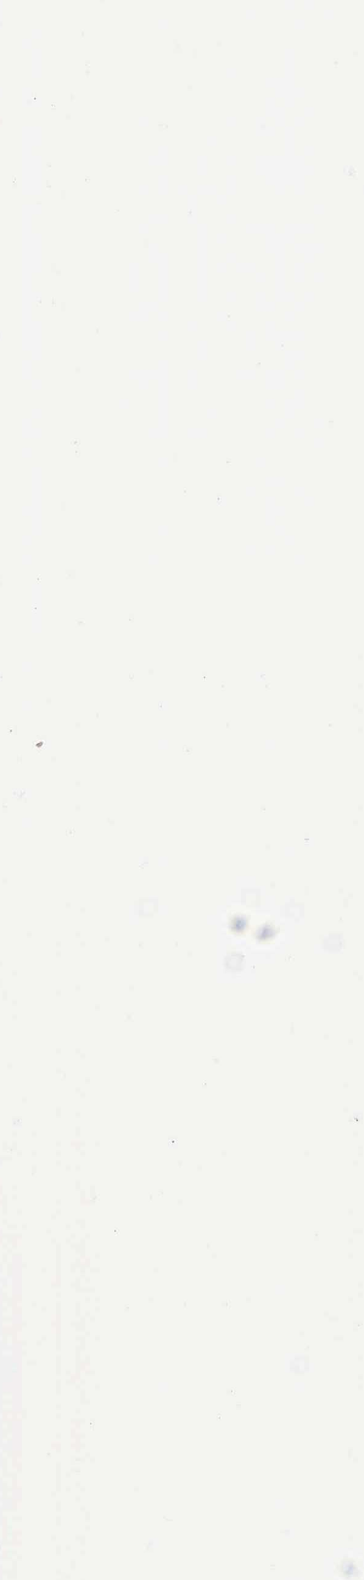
{"staining": {"intensity": "moderate", "quantity": "25%-75%", "location": "nuclear"}, "tissue": "vagina", "cell_type": "Squamous epithelial cells", "image_type": "normal", "snomed": [{"axis": "morphology", "description": "Normal tissue, NOS"}, {"axis": "topography", "description": "Vagina"}], "caption": "Squamous epithelial cells reveal medium levels of moderate nuclear staining in about 25%-75% of cells in normal human vagina.", "gene": "HMGN5", "patient": {"sex": "female", "age": 34}}